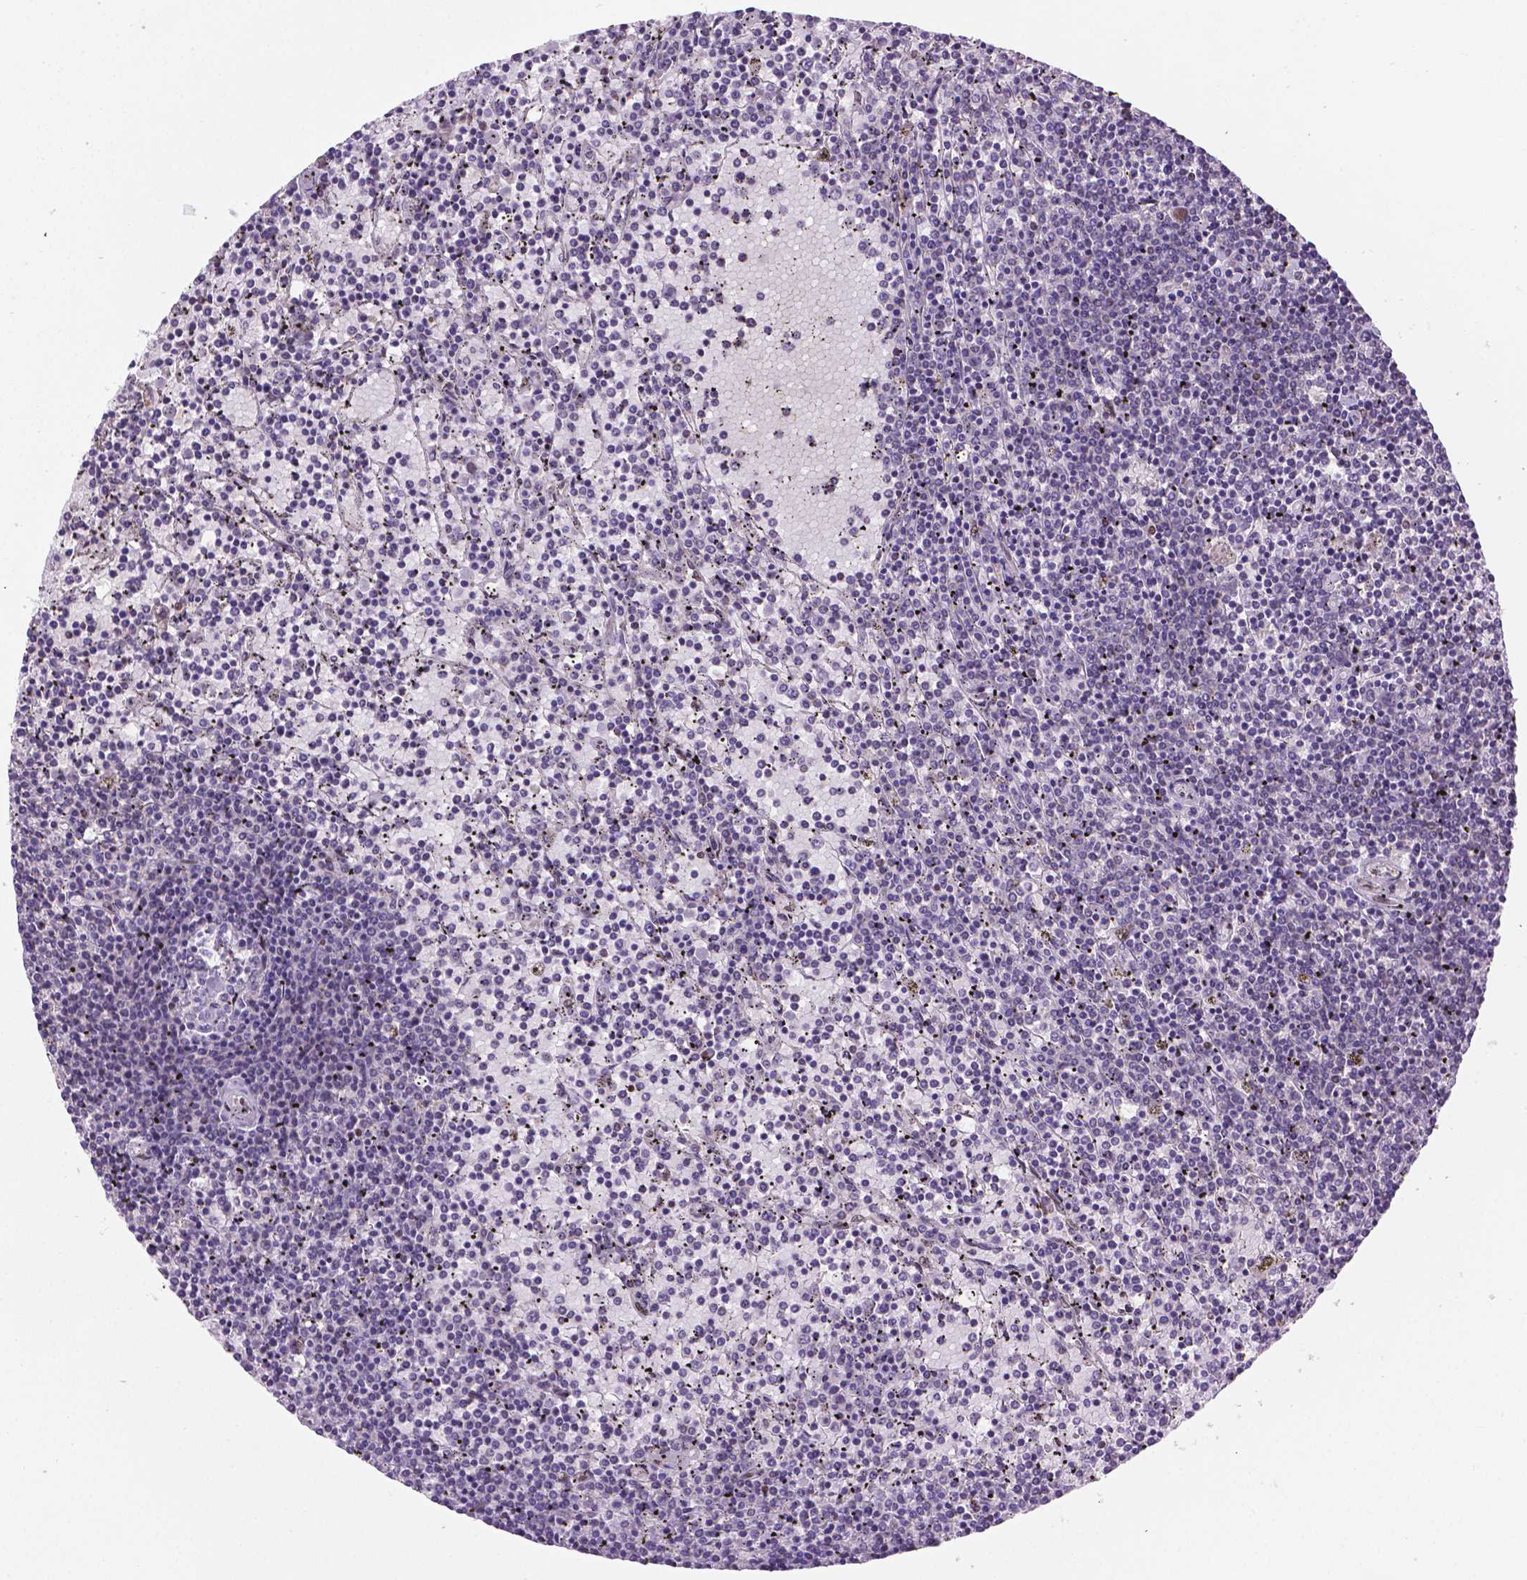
{"staining": {"intensity": "negative", "quantity": "none", "location": "none"}, "tissue": "lymphoma", "cell_type": "Tumor cells", "image_type": "cancer", "snomed": [{"axis": "morphology", "description": "Malignant lymphoma, non-Hodgkin's type, Low grade"}, {"axis": "topography", "description": "Spleen"}], "caption": "Immunohistochemistry (IHC) micrograph of neoplastic tissue: human lymphoma stained with DAB (3,3'-diaminobenzidine) reveals no significant protein positivity in tumor cells.", "gene": "IRF6", "patient": {"sex": "female", "age": 77}}